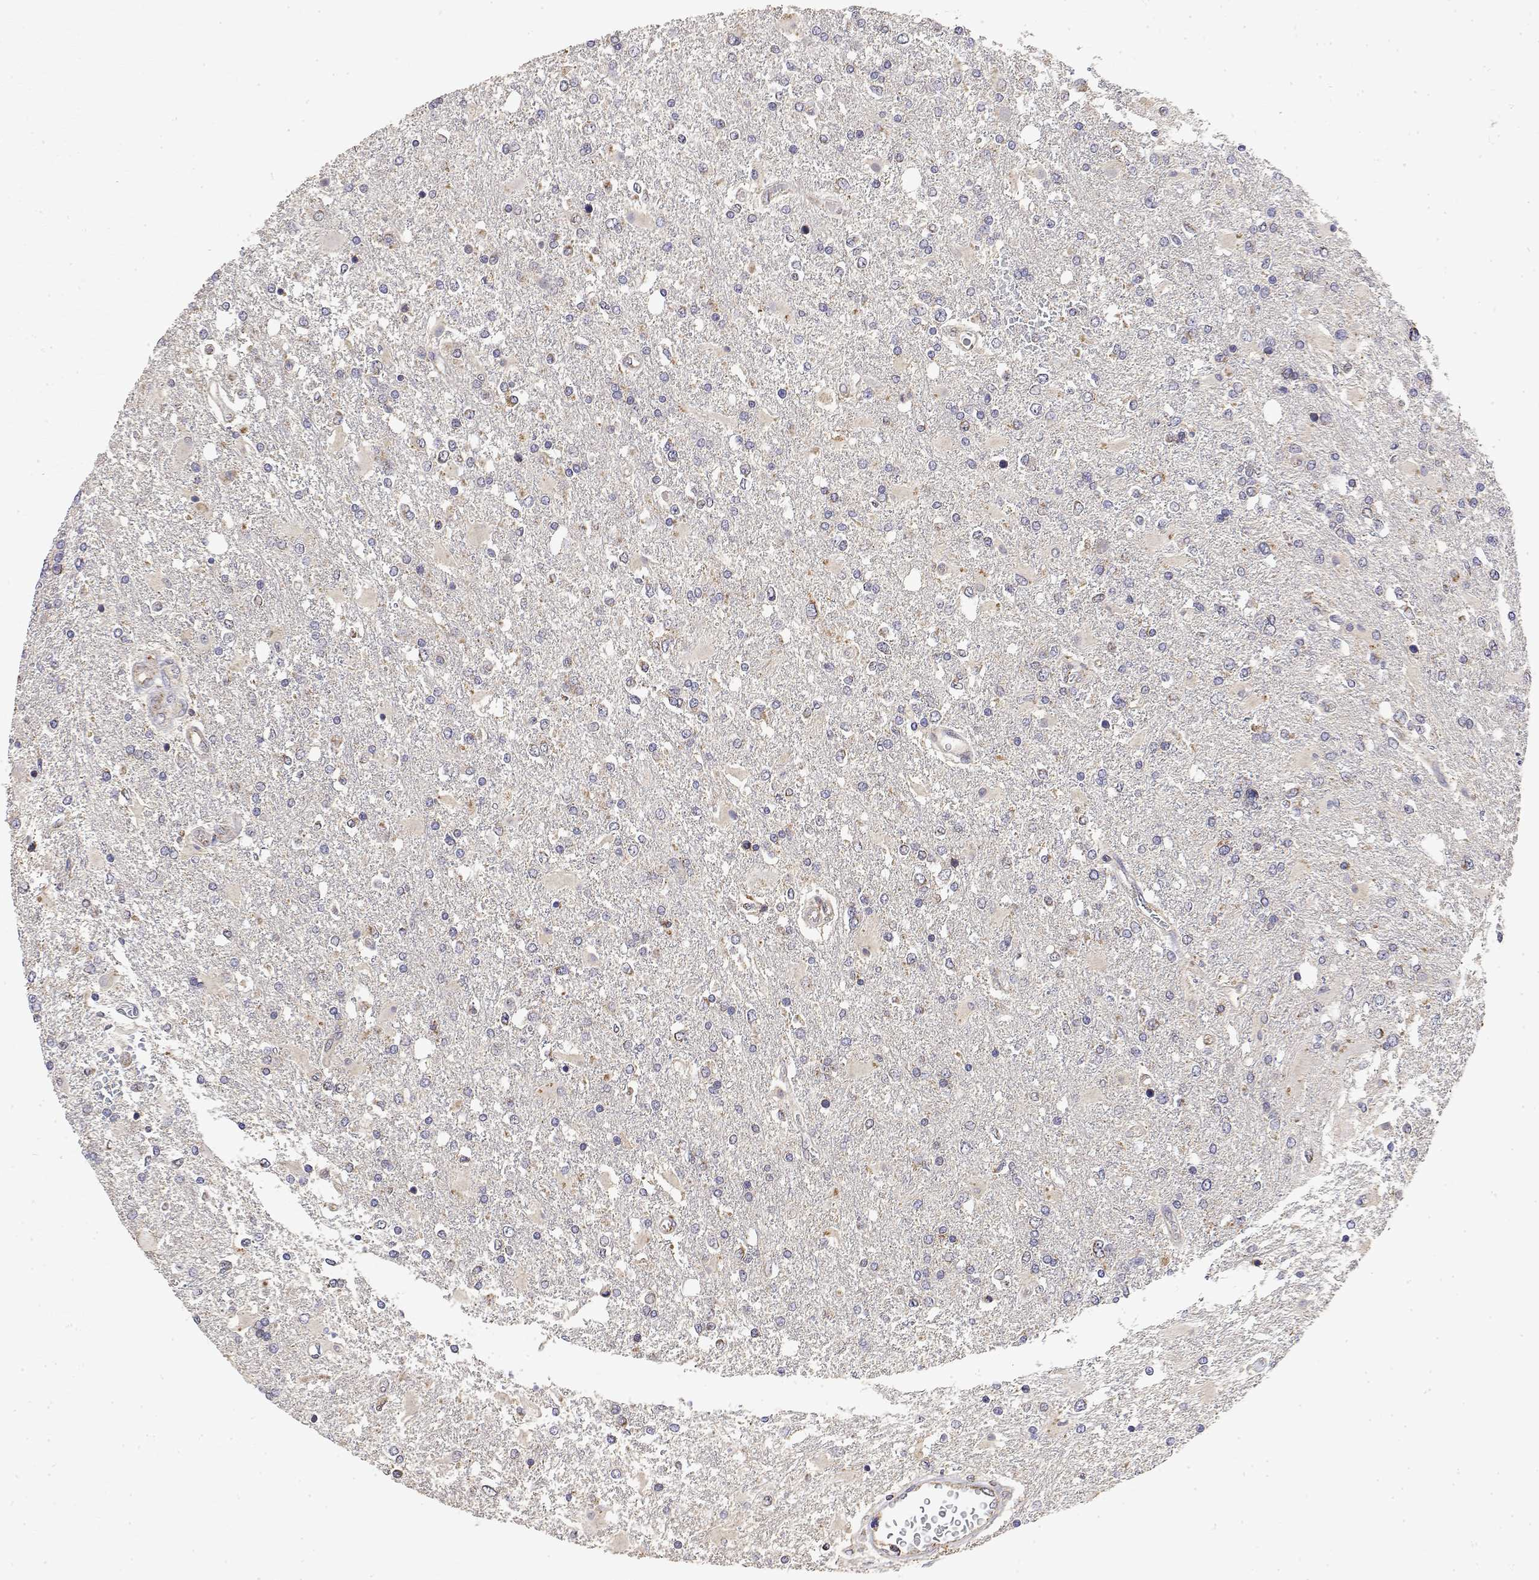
{"staining": {"intensity": "negative", "quantity": "none", "location": "none"}, "tissue": "glioma", "cell_type": "Tumor cells", "image_type": "cancer", "snomed": [{"axis": "morphology", "description": "Glioma, malignant, High grade"}, {"axis": "topography", "description": "Cerebral cortex"}], "caption": "The image exhibits no staining of tumor cells in glioma.", "gene": "GADD45GIP1", "patient": {"sex": "male", "age": 79}}